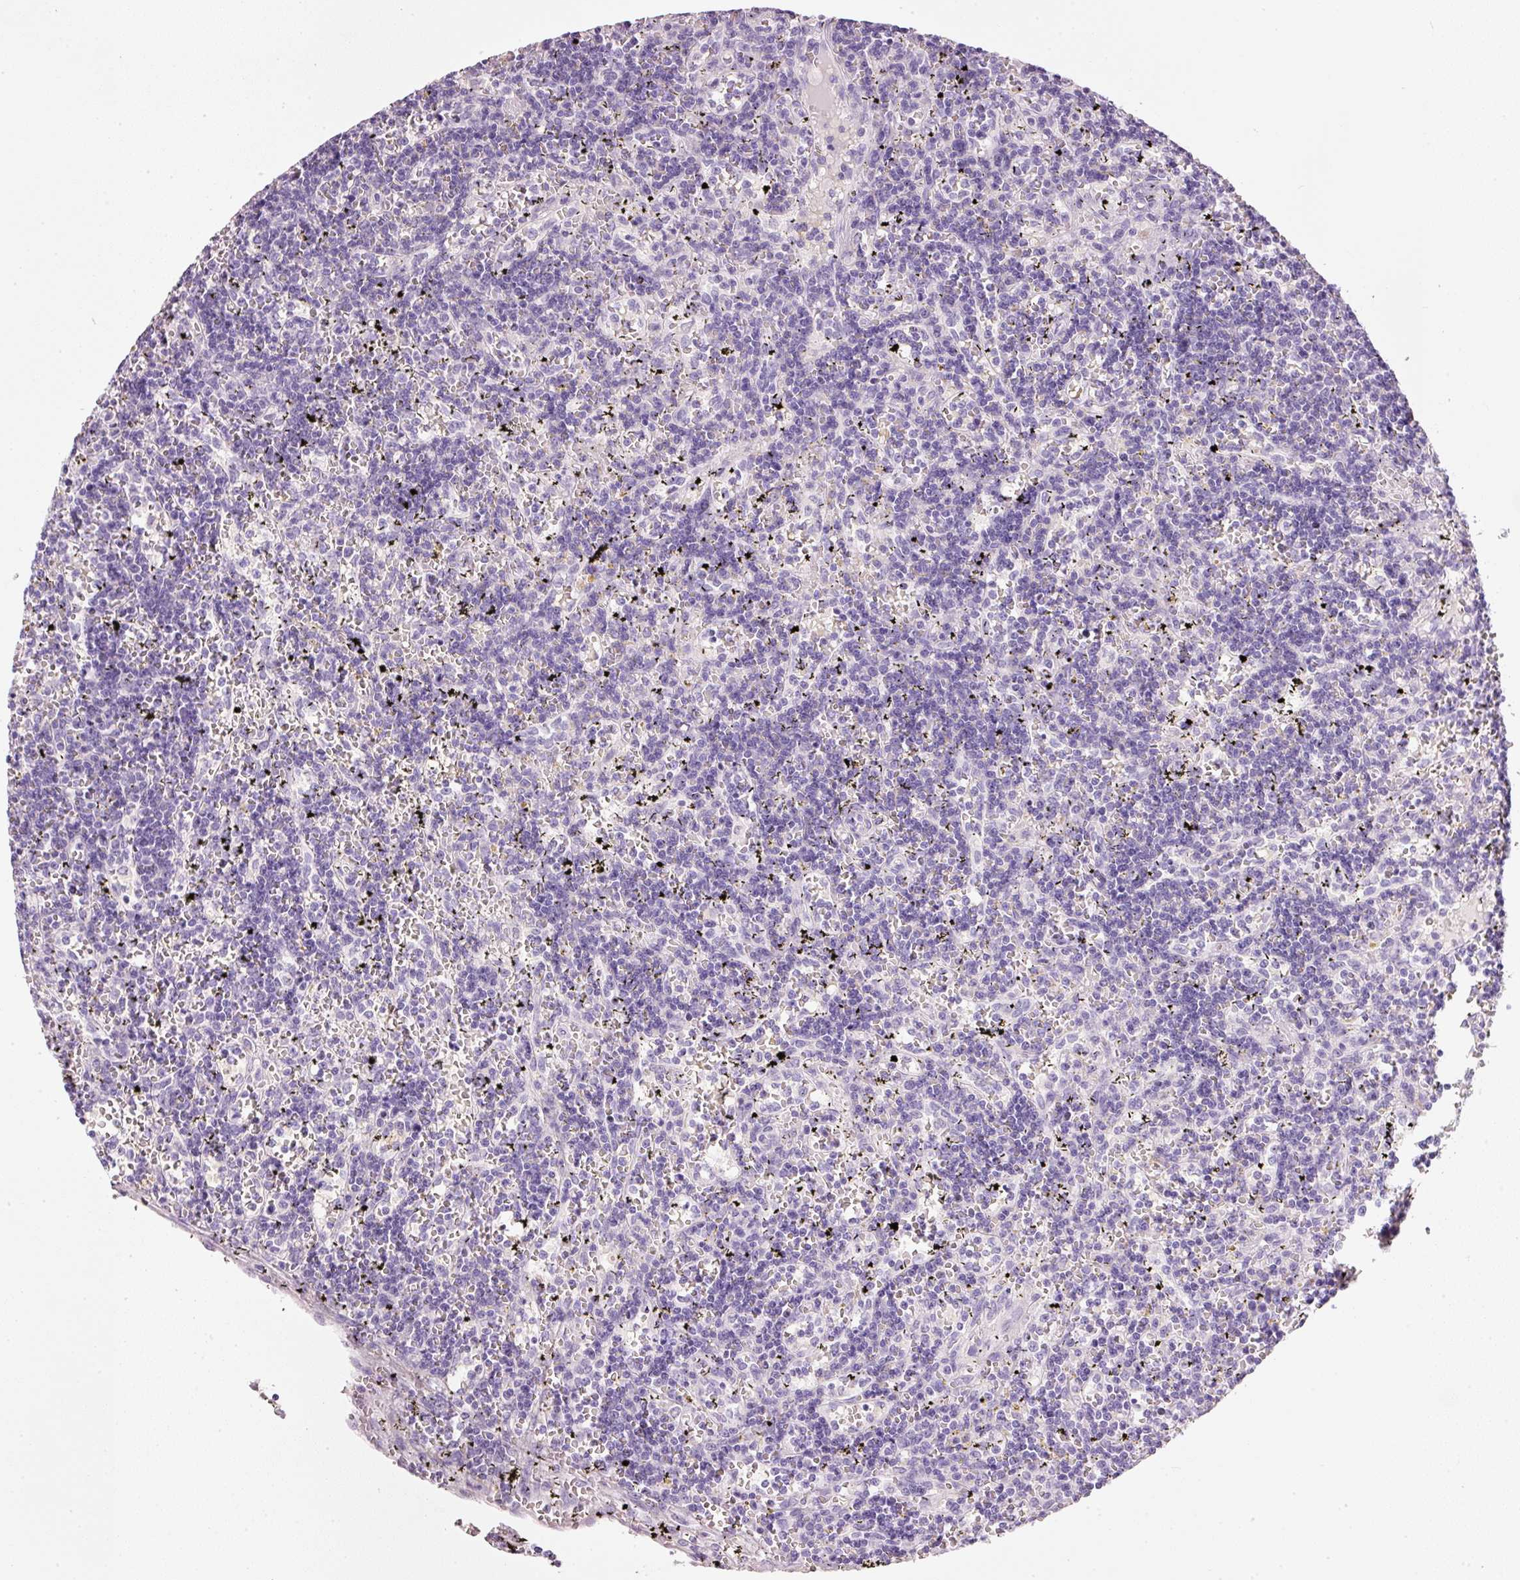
{"staining": {"intensity": "negative", "quantity": "none", "location": "none"}, "tissue": "lymphoma", "cell_type": "Tumor cells", "image_type": "cancer", "snomed": [{"axis": "morphology", "description": "Malignant lymphoma, non-Hodgkin's type, Low grade"}, {"axis": "topography", "description": "Spleen"}], "caption": "IHC of human low-grade malignant lymphoma, non-Hodgkin's type displays no expression in tumor cells. (DAB (3,3'-diaminobenzidine) immunohistochemistry (IHC), high magnification).", "gene": "PDXDC1", "patient": {"sex": "male", "age": 60}}